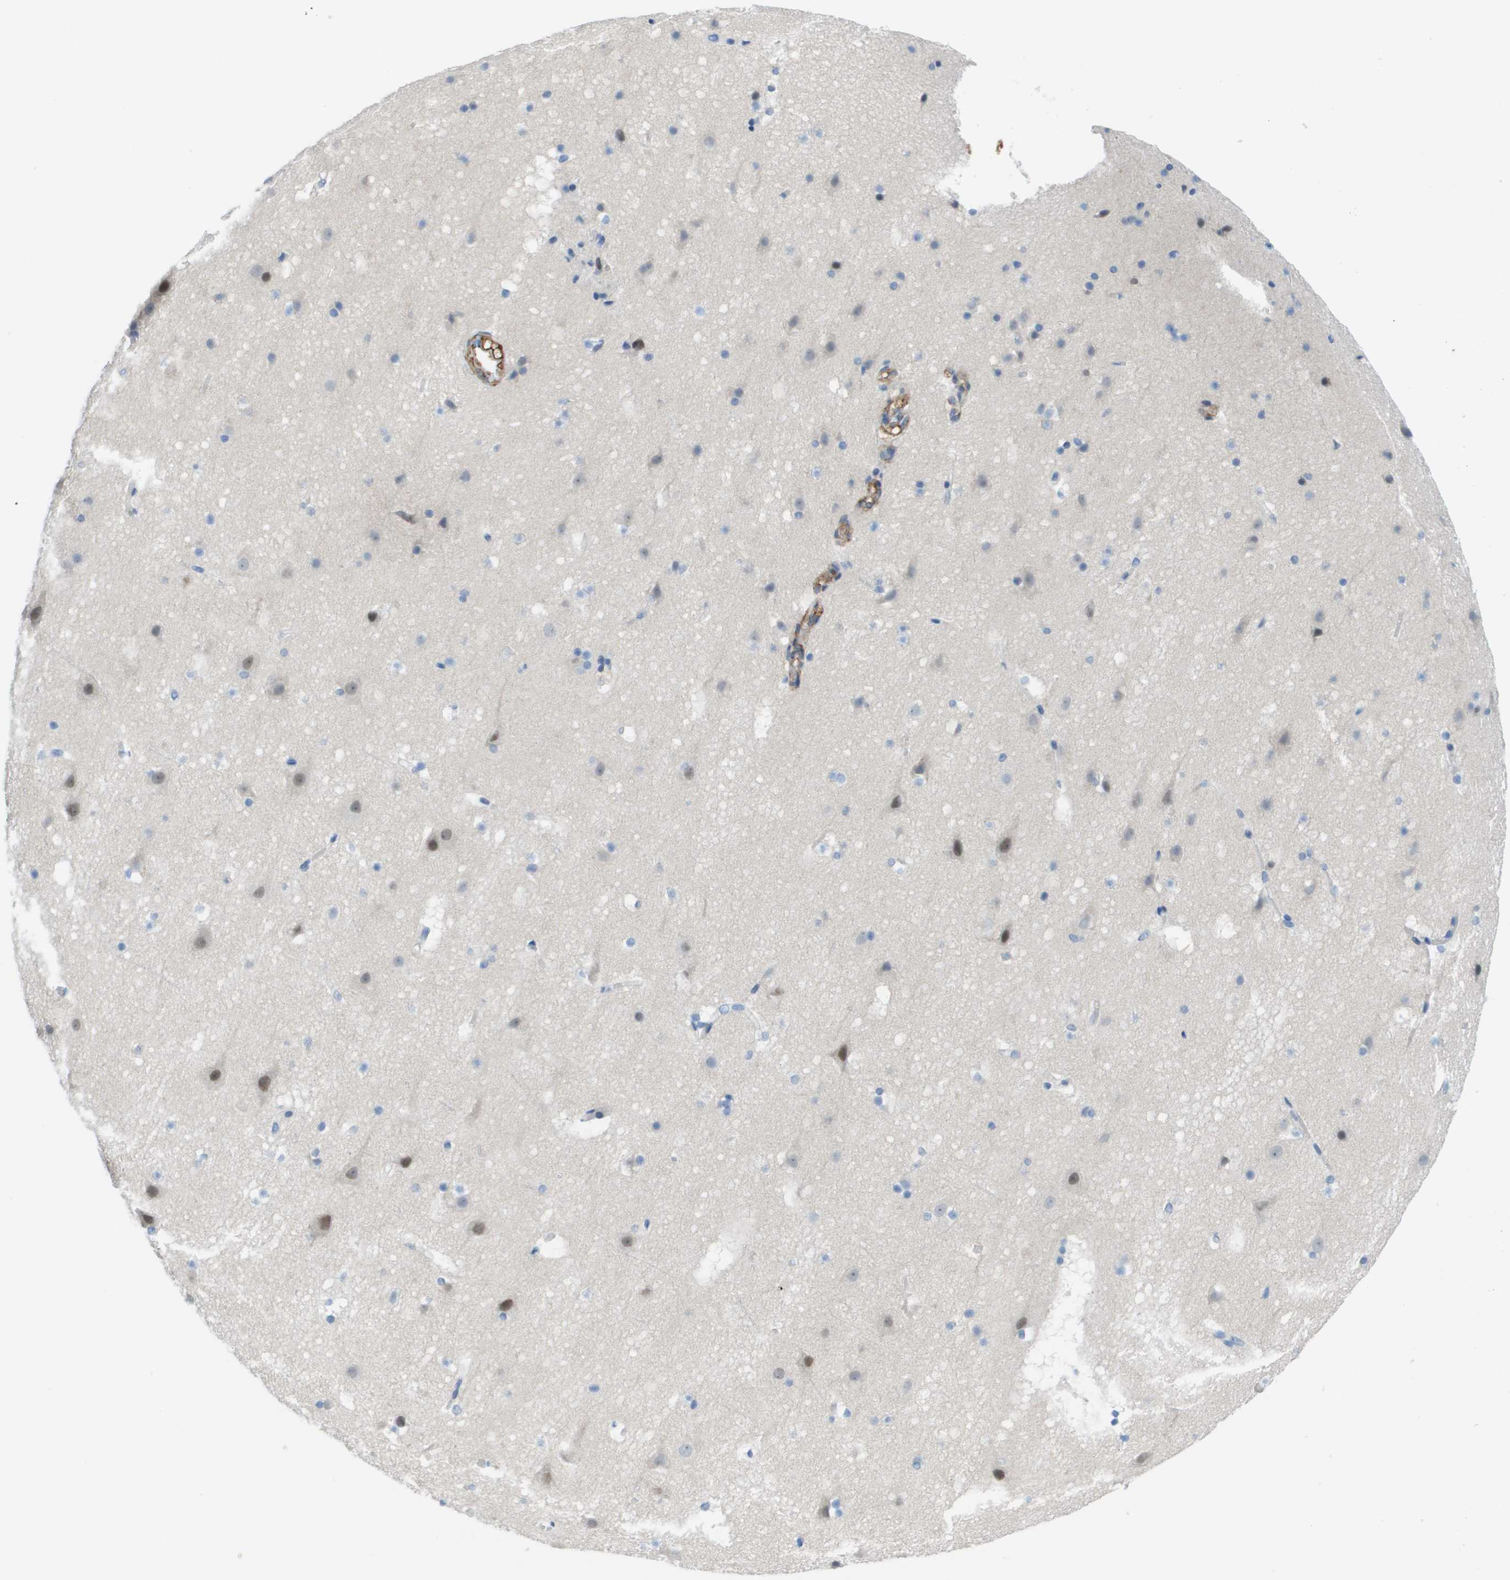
{"staining": {"intensity": "negative", "quantity": "none", "location": "none"}, "tissue": "cerebral cortex", "cell_type": "Endothelial cells", "image_type": "normal", "snomed": [{"axis": "morphology", "description": "Normal tissue, NOS"}, {"axis": "topography", "description": "Cerebral cortex"}], "caption": "The histopathology image exhibits no significant expression in endothelial cells of cerebral cortex. (DAB immunohistochemistry, high magnification).", "gene": "ZBTB43", "patient": {"sex": "male", "age": 45}}